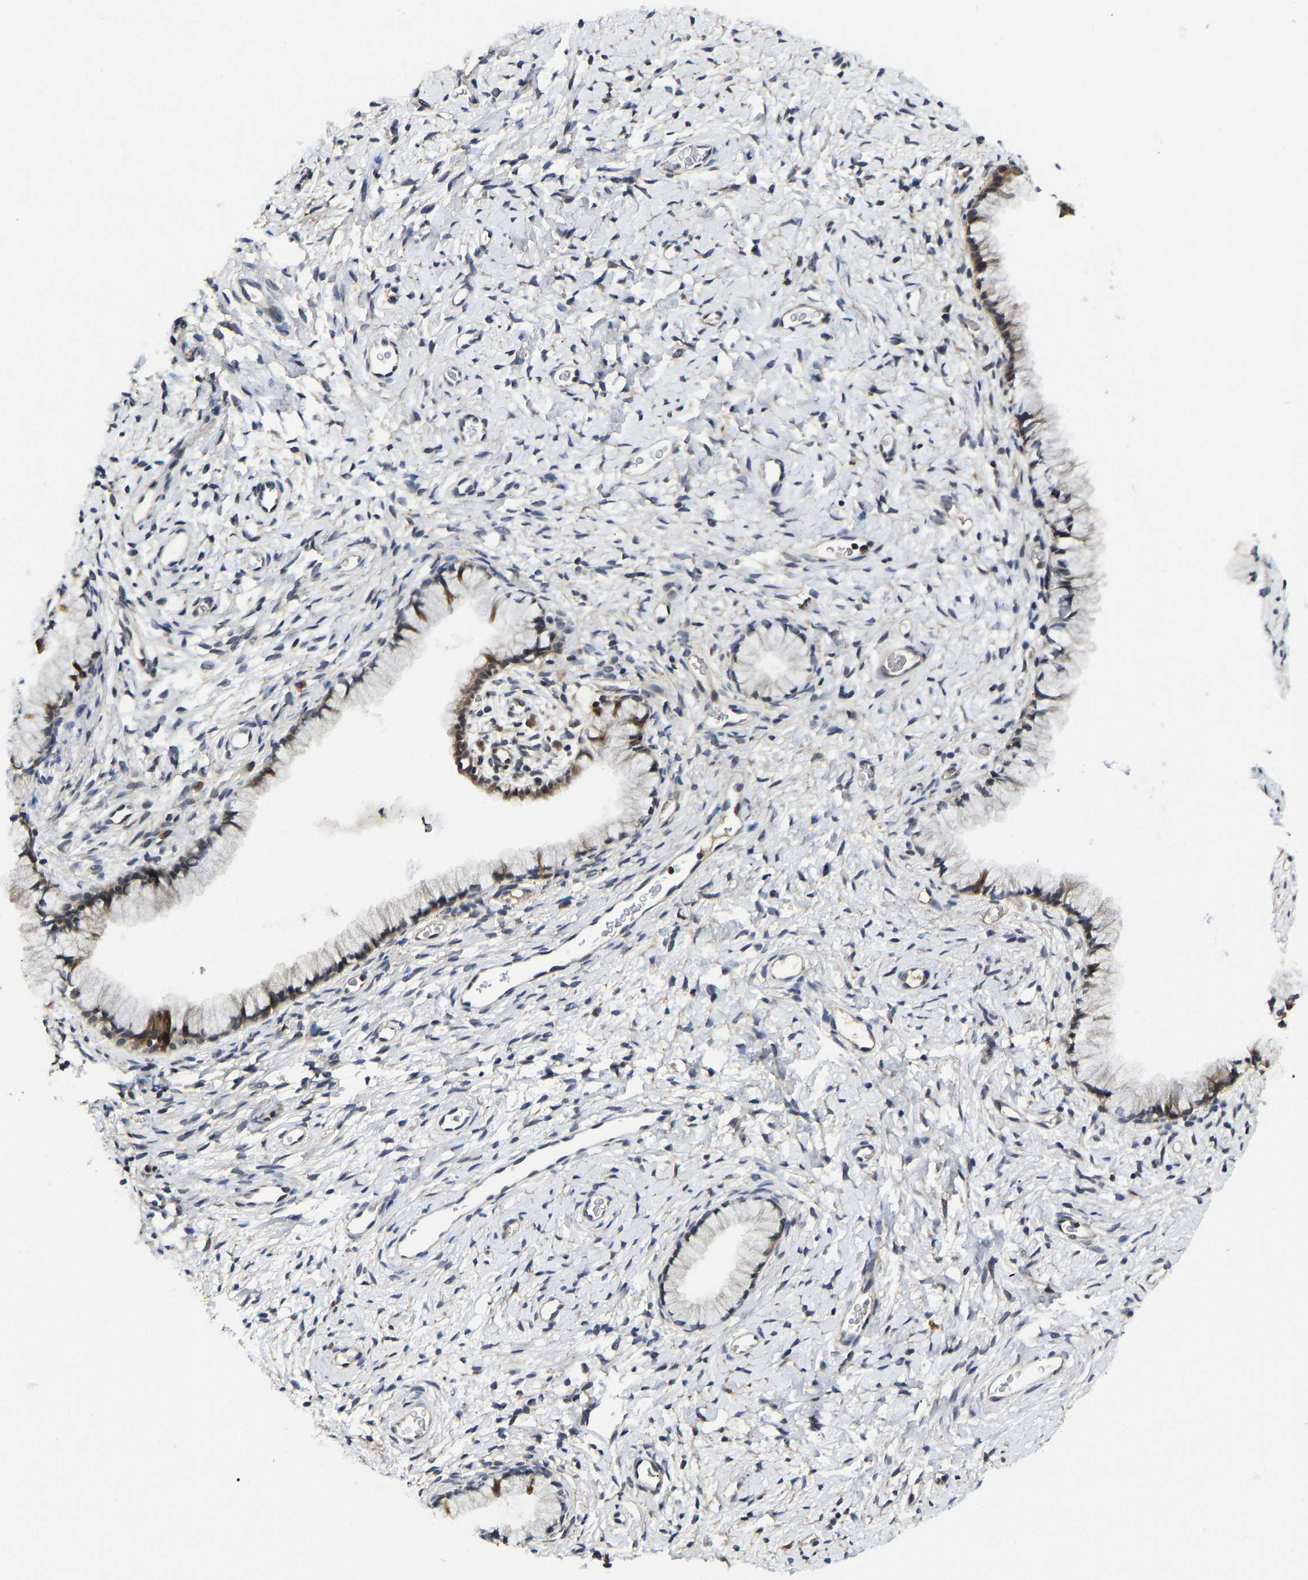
{"staining": {"intensity": "moderate", "quantity": "25%-75%", "location": "cytoplasmic/membranous"}, "tissue": "cervix", "cell_type": "Glandular cells", "image_type": "normal", "snomed": [{"axis": "morphology", "description": "Normal tissue, NOS"}, {"axis": "topography", "description": "Cervix"}], "caption": "IHC of normal cervix exhibits medium levels of moderate cytoplasmic/membranous positivity in approximately 25%-75% of glandular cells. (IHC, brightfield microscopy, high magnification).", "gene": "NDRG3", "patient": {"sex": "female", "age": 72}}